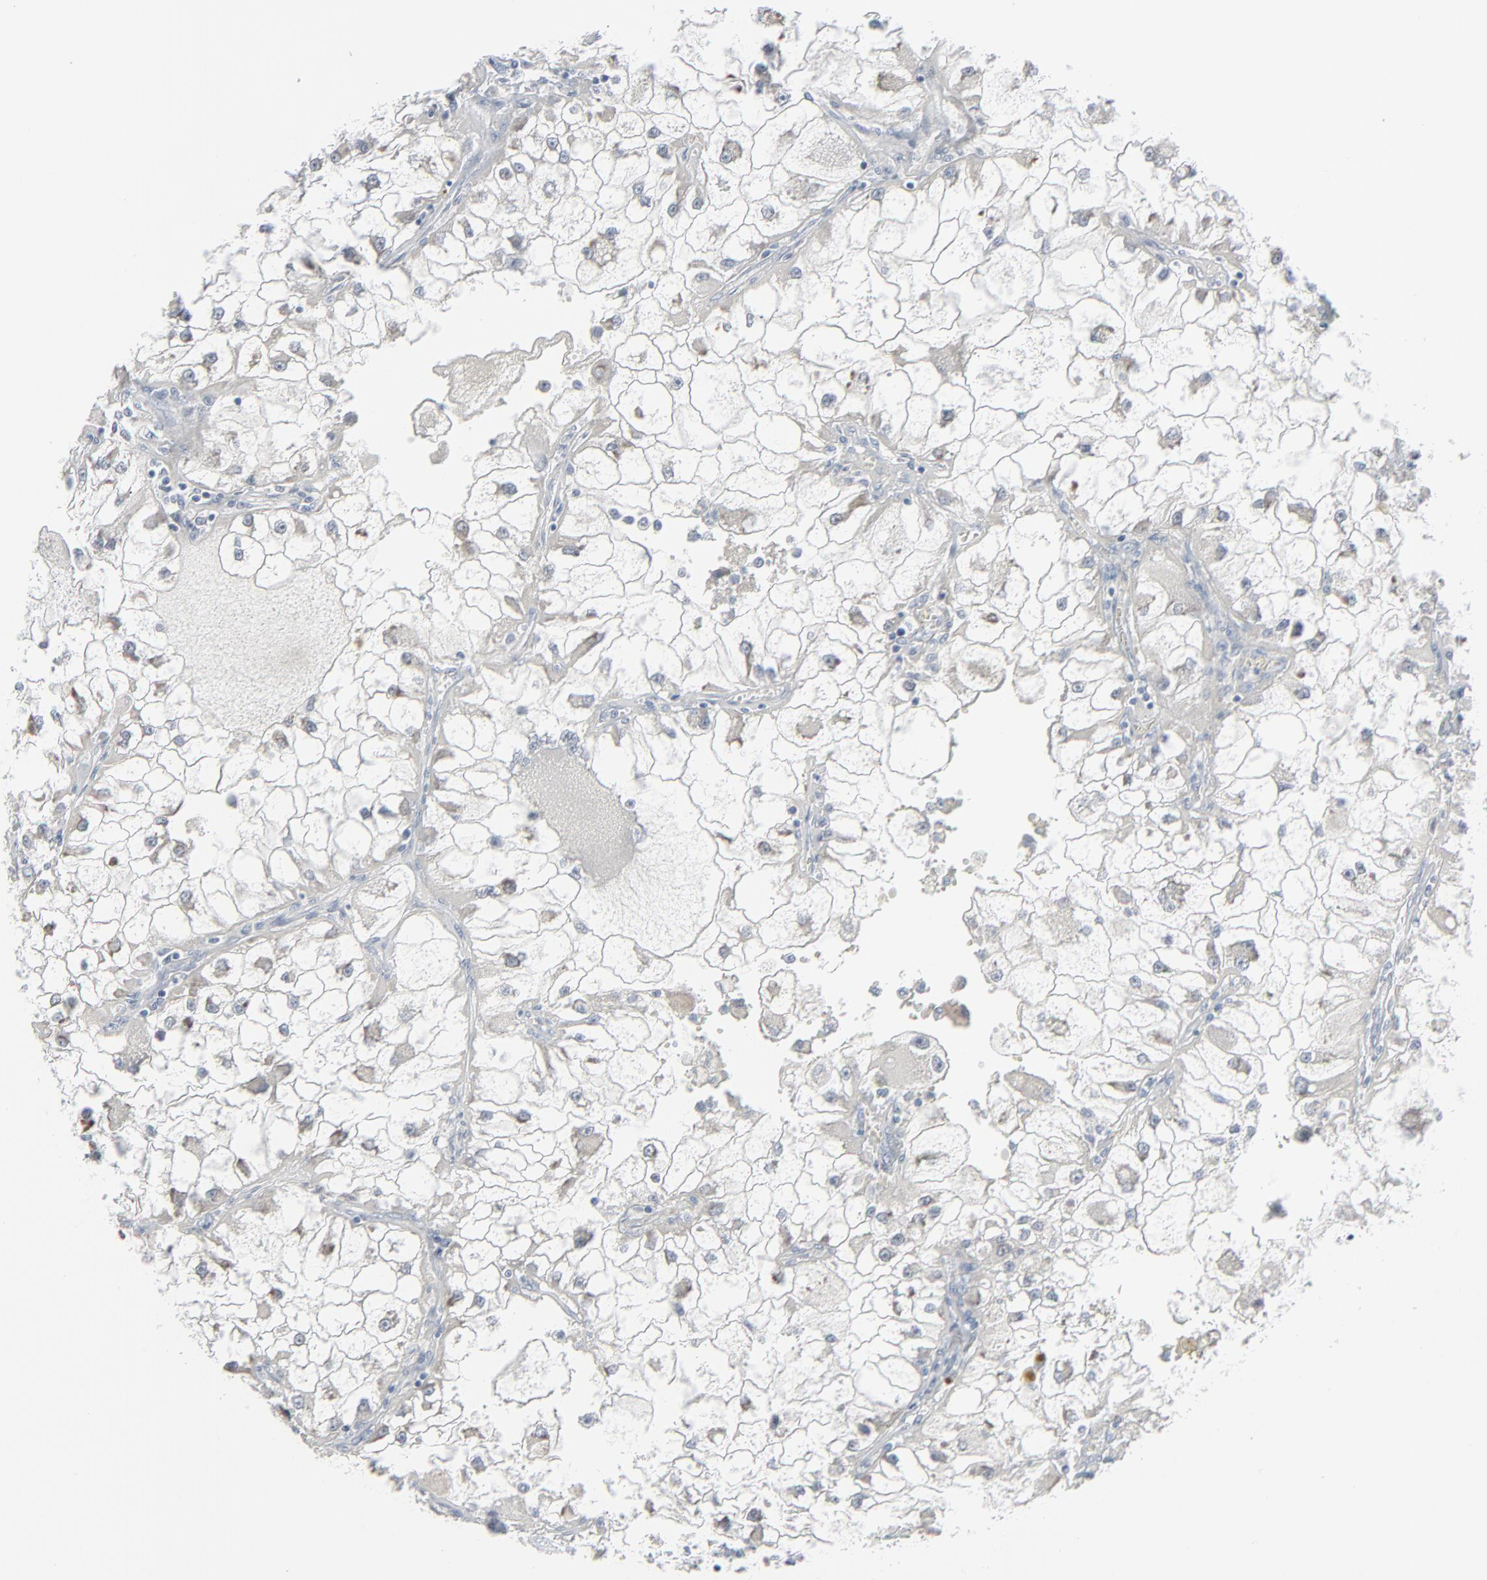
{"staining": {"intensity": "negative", "quantity": "none", "location": "none"}, "tissue": "renal cancer", "cell_type": "Tumor cells", "image_type": "cancer", "snomed": [{"axis": "morphology", "description": "Adenocarcinoma, NOS"}, {"axis": "topography", "description": "Kidney"}], "caption": "The histopathology image exhibits no staining of tumor cells in renal cancer.", "gene": "MITF", "patient": {"sex": "female", "age": 83}}